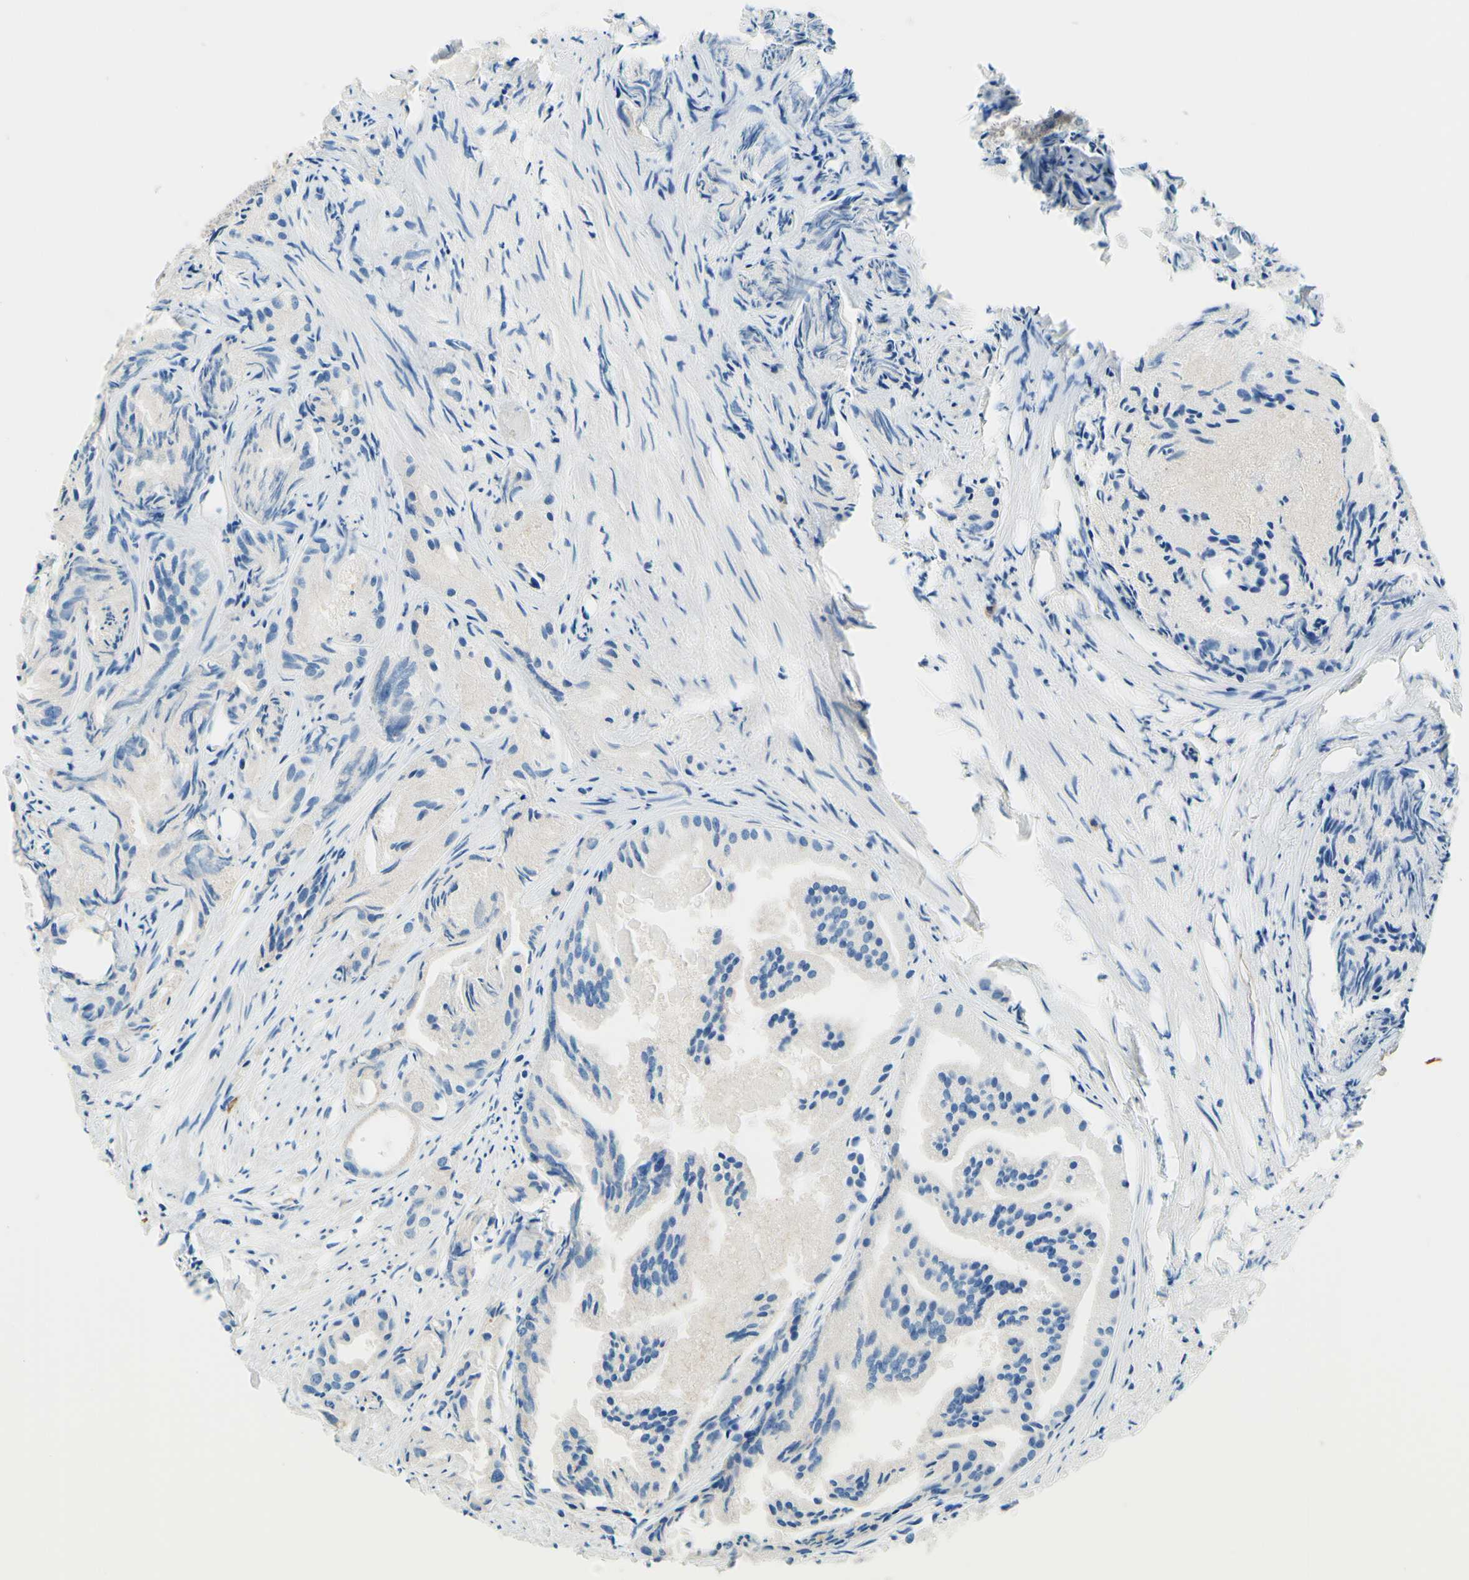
{"staining": {"intensity": "negative", "quantity": "none", "location": "none"}, "tissue": "prostate cancer", "cell_type": "Tumor cells", "image_type": "cancer", "snomed": [{"axis": "morphology", "description": "Adenocarcinoma, Low grade"}, {"axis": "topography", "description": "Prostate"}], "caption": "IHC image of human adenocarcinoma (low-grade) (prostate) stained for a protein (brown), which exhibits no staining in tumor cells.", "gene": "PASD1", "patient": {"sex": "male", "age": 72}}